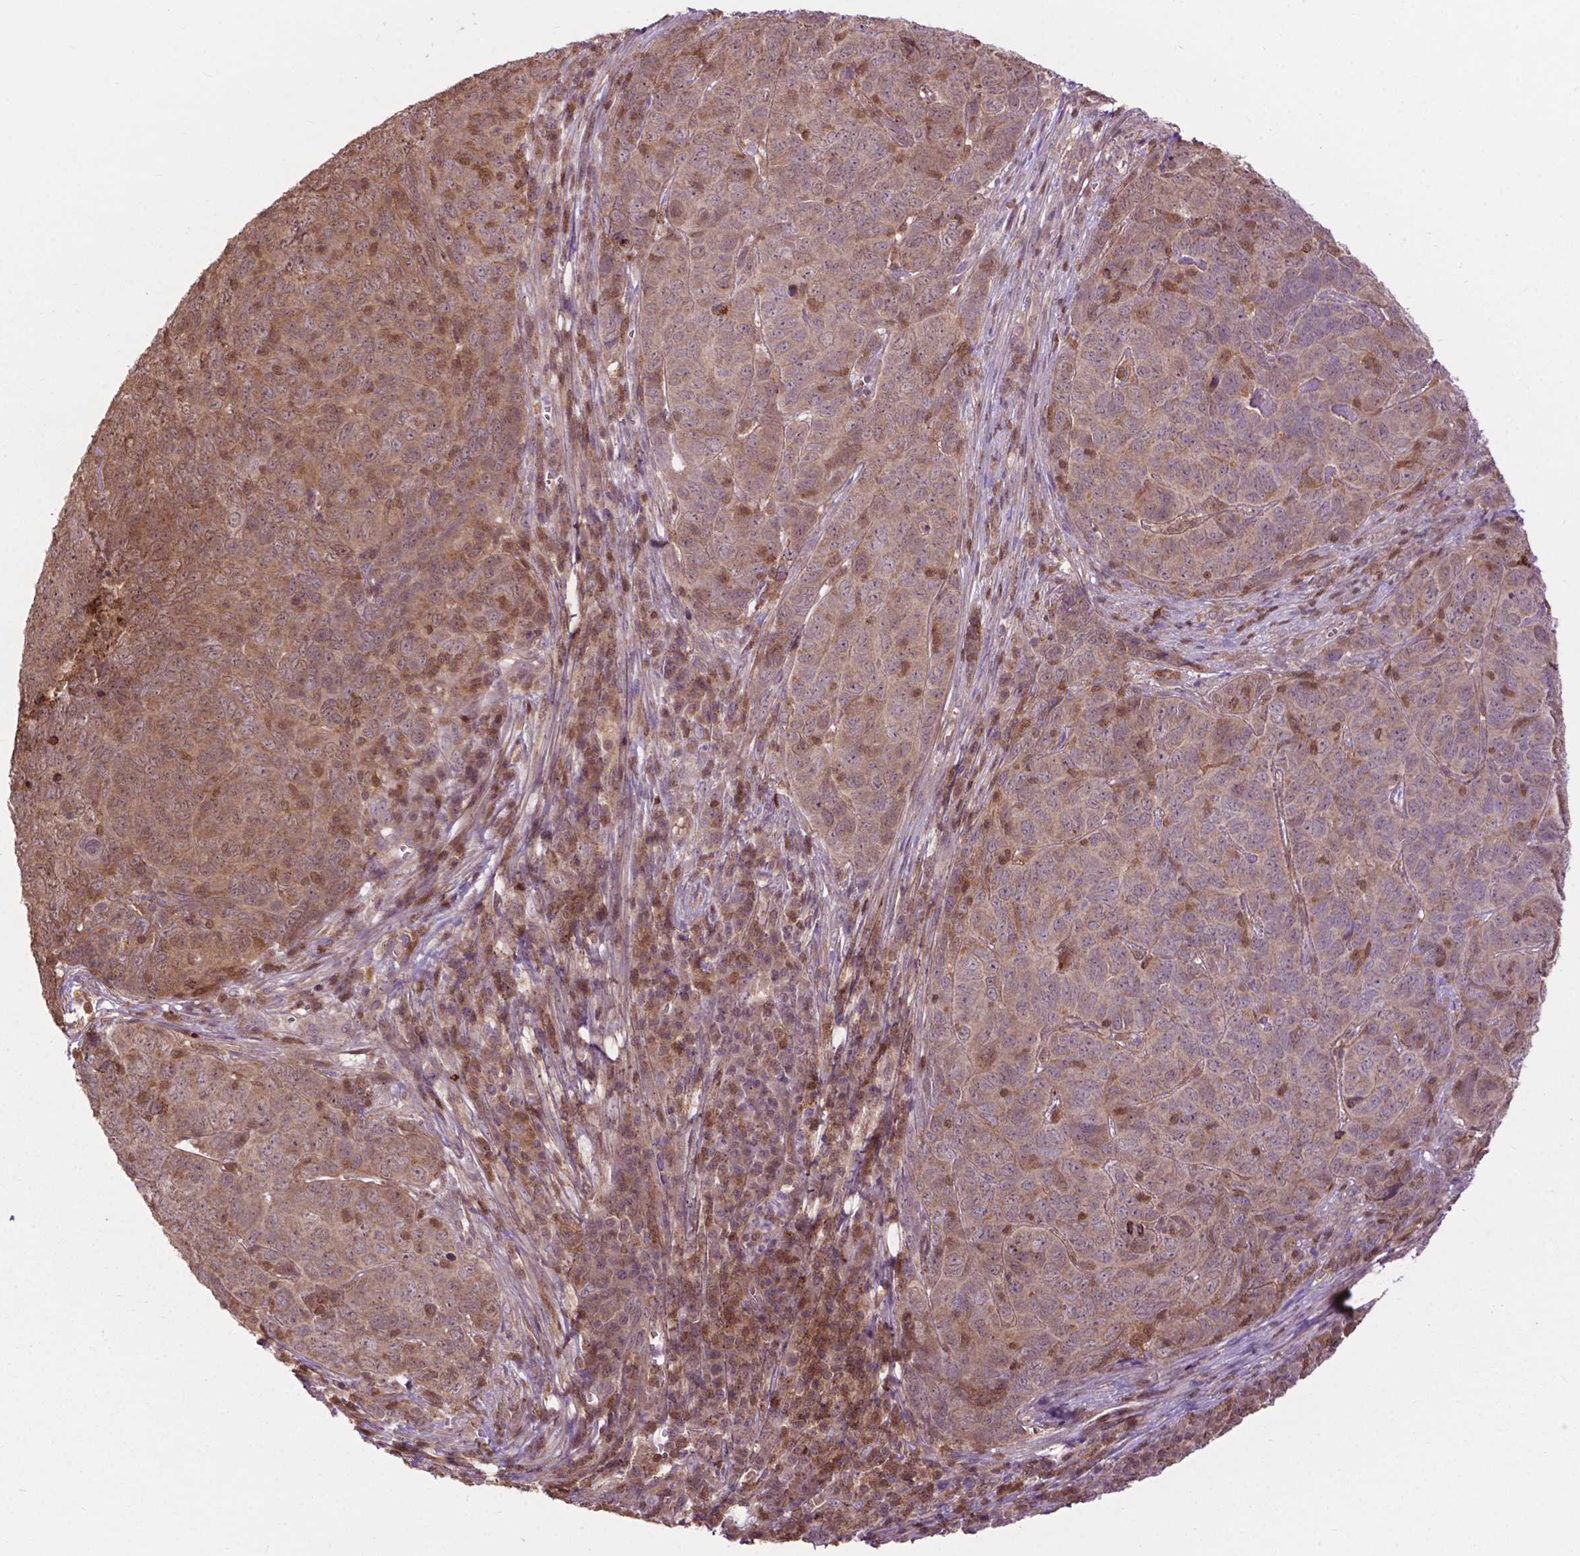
{"staining": {"intensity": "moderate", "quantity": ">75%", "location": "cytoplasmic/membranous"}, "tissue": "skin cancer", "cell_type": "Tumor cells", "image_type": "cancer", "snomed": [{"axis": "morphology", "description": "Squamous cell carcinoma, NOS"}, {"axis": "topography", "description": "Skin"}, {"axis": "topography", "description": "Anal"}], "caption": "Brown immunohistochemical staining in skin cancer (squamous cell carcinoma) exhibits moderate cytoplasmic/membranous staining in approximately >75% of tumor cells.", "gene": "CHMP4A", "patient": {"sex": "female", "age": 51}}